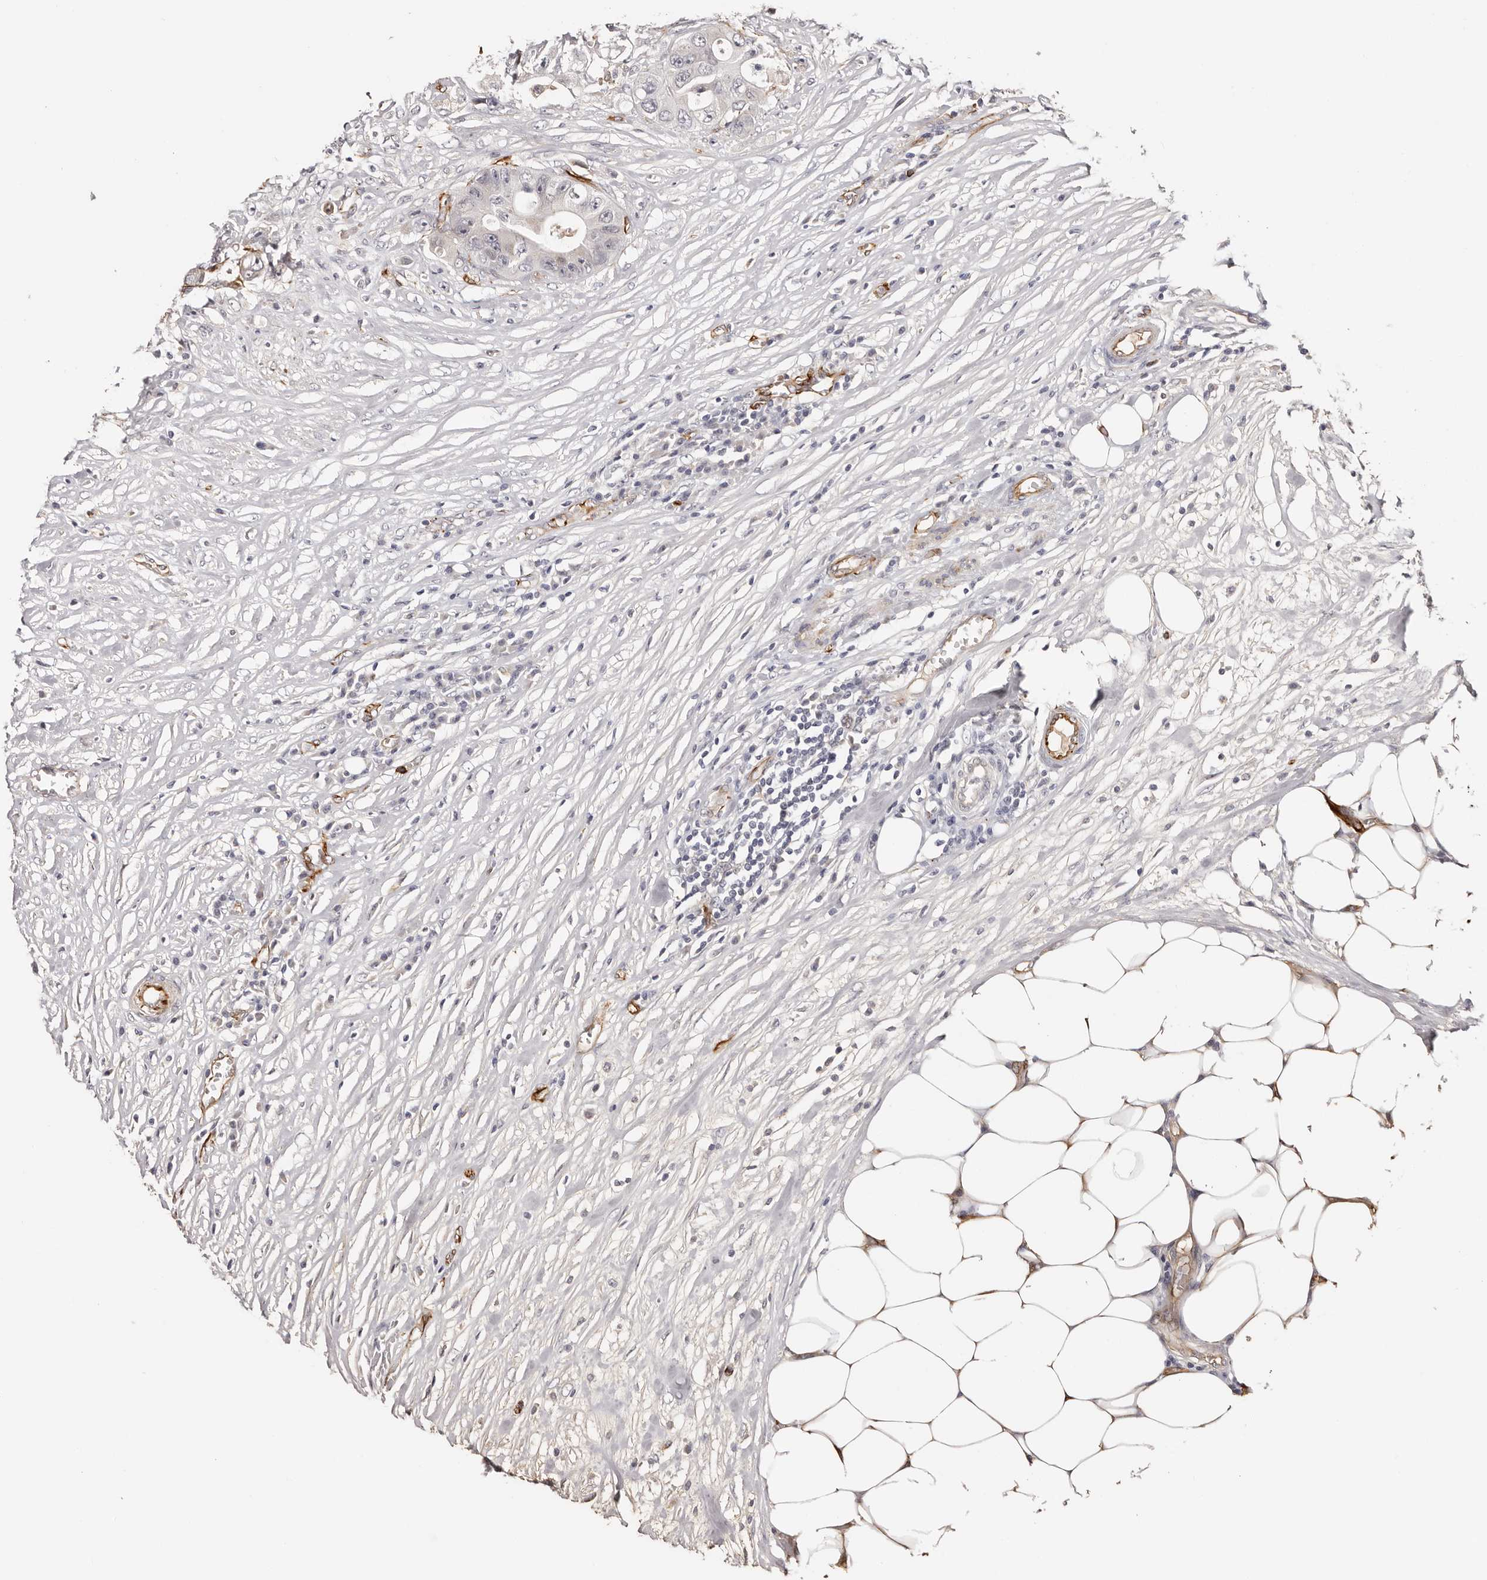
{"staining": {"intensity": "negative", "quantity": "none", "location": "none"}, "tissue": "colorectal cancer", "cell_type": "Tumor cells", "image_type": "cancer", "snomed": [{"axis": "morphology", "description": "Adenocarcinoma, NOS"}, {"axis": "topography", "description": "Colon"}], "caption": "This is an immunohistochemistry micrograph of human colorectal cancer (adenocarcinoma). There is no expression in tumor cells.", "gene": "ZNF557", "patient": {"sex": "female", "age": 46}}